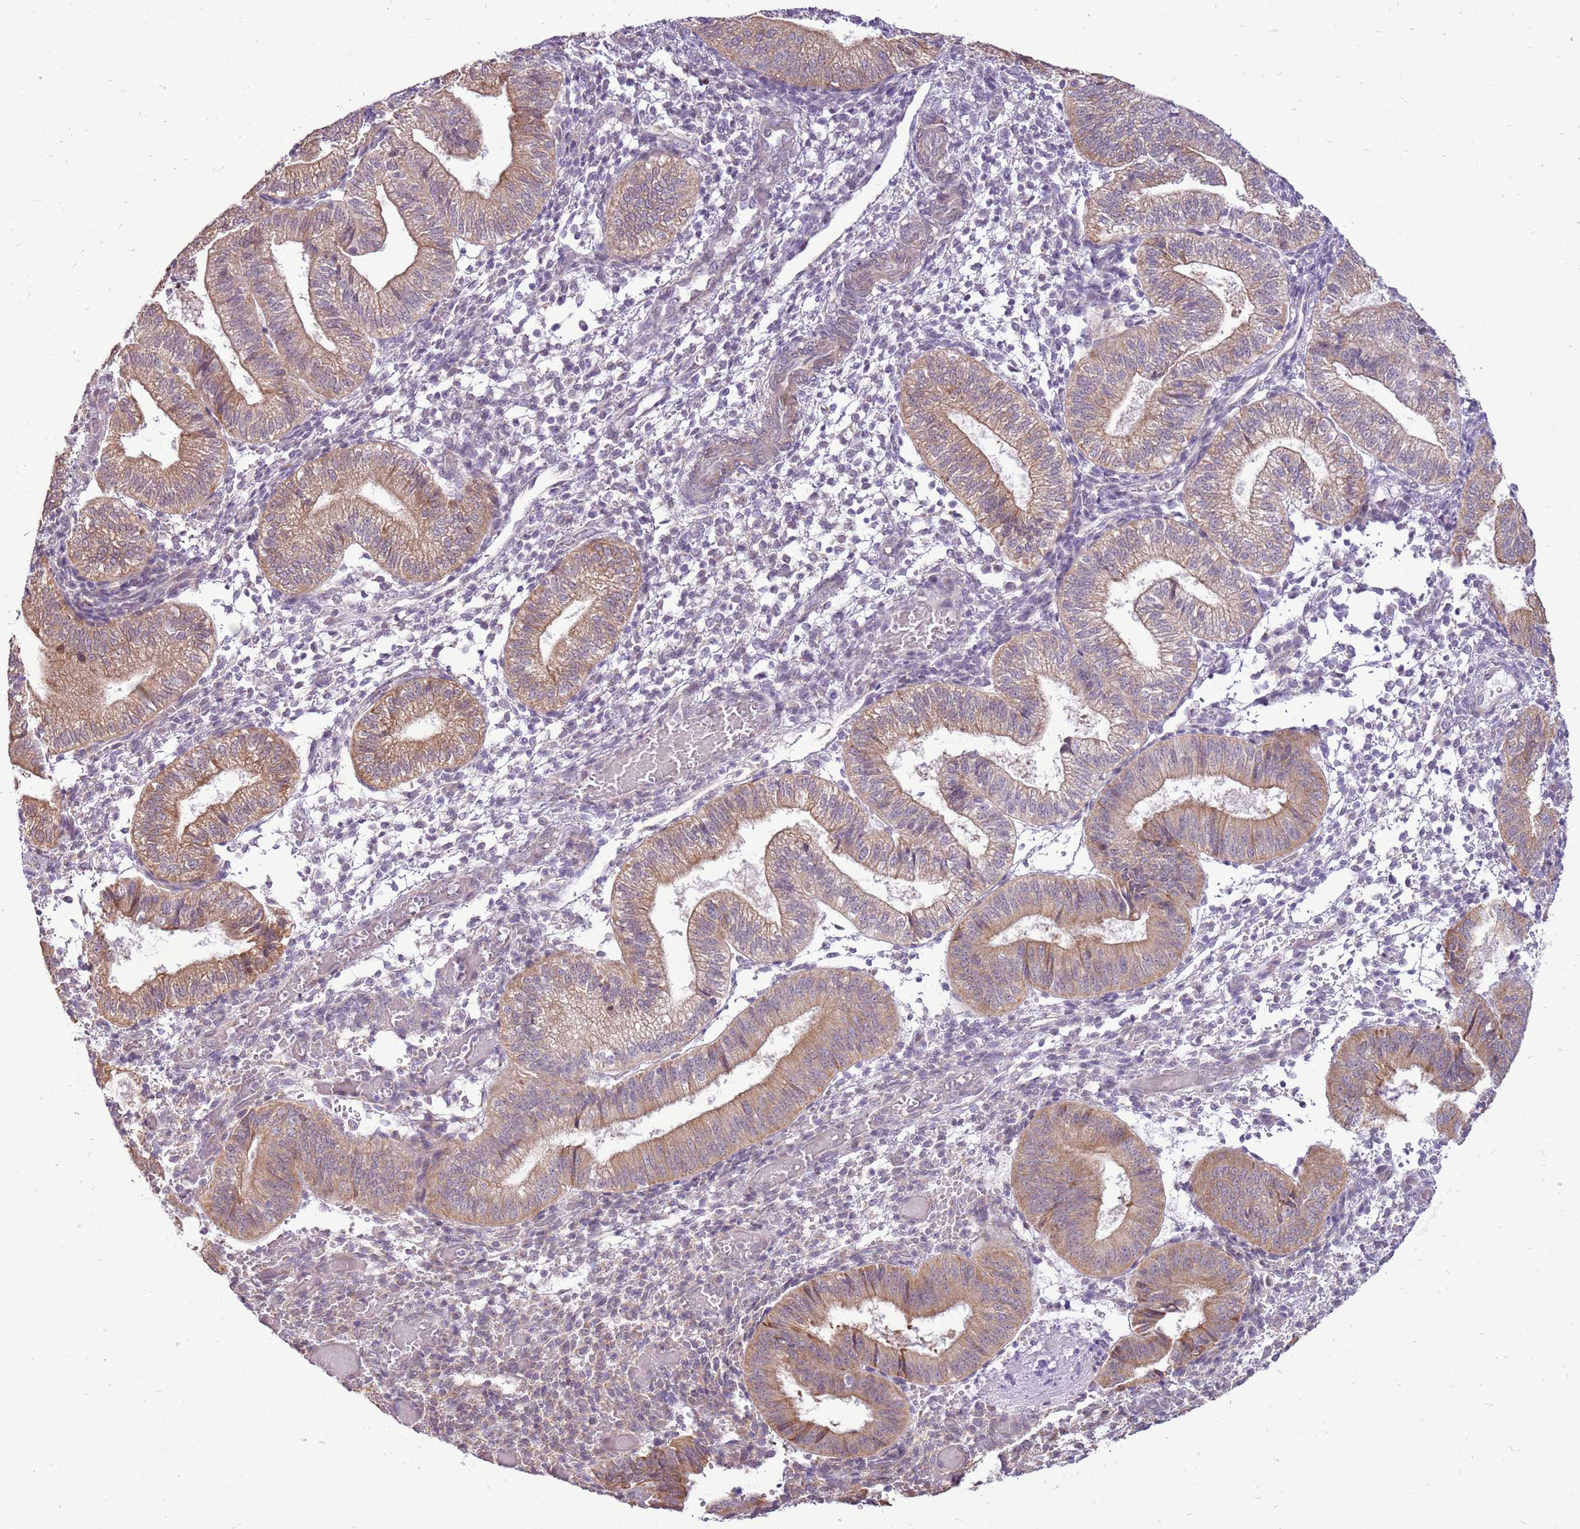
{"staining": {"intensity": "negative", "quantity": "none", "location": "none"}, "tissue": "endometrium", "cell_type": "Cells in endometrial stroma", "image_type": "normal", "snomed": [{"axis": "morphology", "description": "Normal tissue, NOS"}, {"axis": "topography", "description": "Endometrium"}], "caption": "This is an IHC micrograph of normal endometrium. There is no positivity in cells in endometrial stroma.", "gene": "UGGT2", "patient": {"sex": "female", "age": 34}}